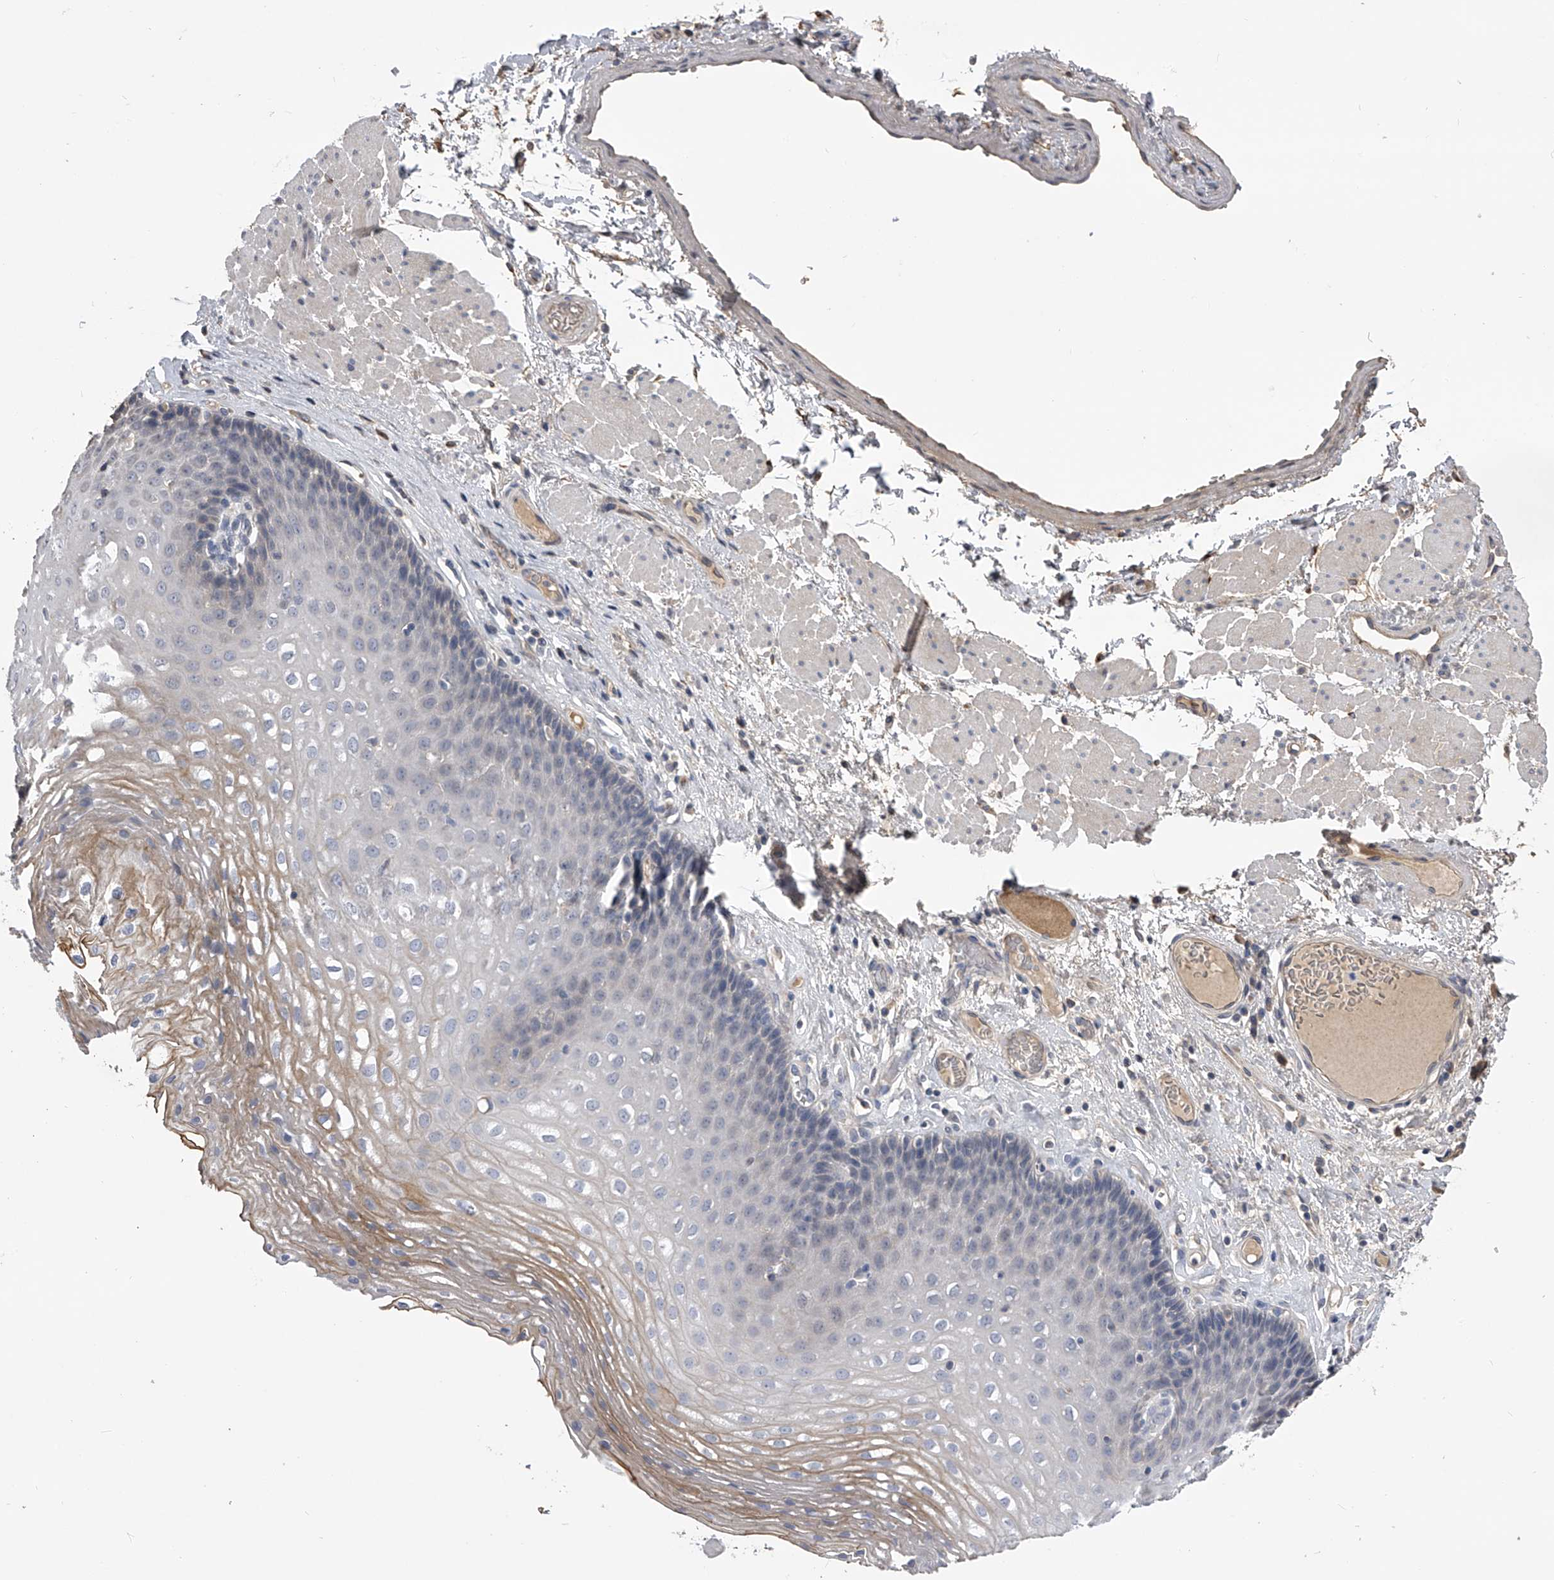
{"staining": {"intensity": "moderate", "quantity": "<25%", "location": "cytoplasmic/membranous"}, "tissue": "esophagus", "cell_type": "Squamous epithelial cells", "image_type": "normal", "snomed": [{"axis": "morphology", "description": "Normal tissue, NOS"}, {"axis": "topography", "description": "Esophagus"}], "caption": "The histopathology image exhibits immunohistochemical staining of unremarkable esophagus. There is moderate cytoplasmic/membranous expression is seen in approximately <25% of squamous epithelial cells.", "gene": "MDN1", "patient": {"sex": "female", "age": 66}}